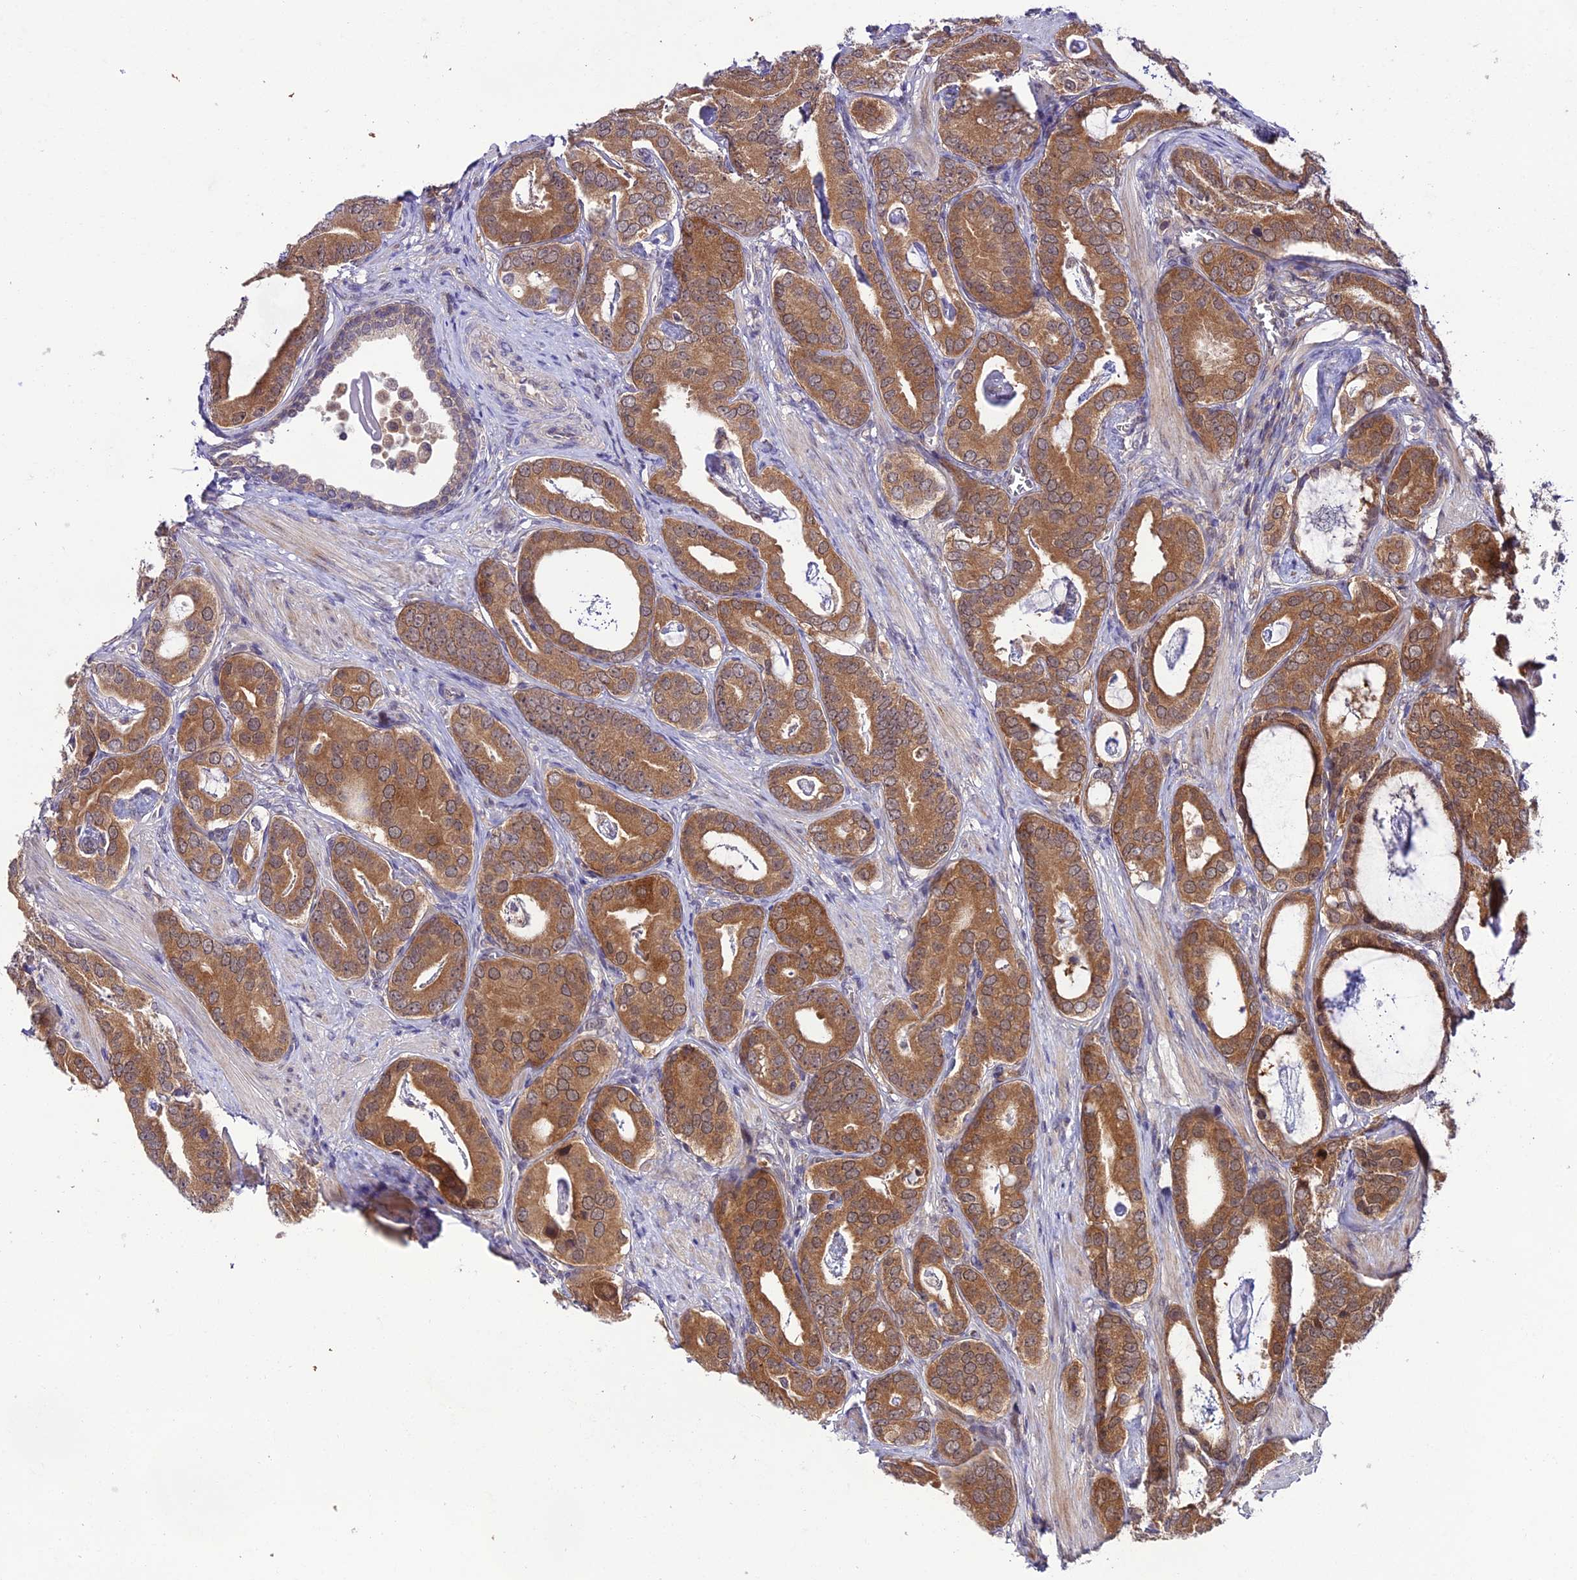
{"staining": {"intensity": "moderate", "quantity": ">75%", "location": "cytoplasmic/membranous"}, "tissue": "prostate cancer", "cell_type": "Tumor cells", "image_type": "cancer", "snomed": [{"axis": "morphology", "description": "Adenocarcinoma, Low grade"}, {"axis": "topography", "description": "Prostate"}], "caption": "Brown immunohistochemical staining in prostate adenocarcinoma (low-grade) reveals moderate cytoplasmic/membranous positivity in about >75% of tumor cells. (DAB (3,3'-diaminobenzidine) IHC with brightfield microscopy, high magnification).", "gene": "TRIM40", "patient": {"sex": "male", "age": 71}}